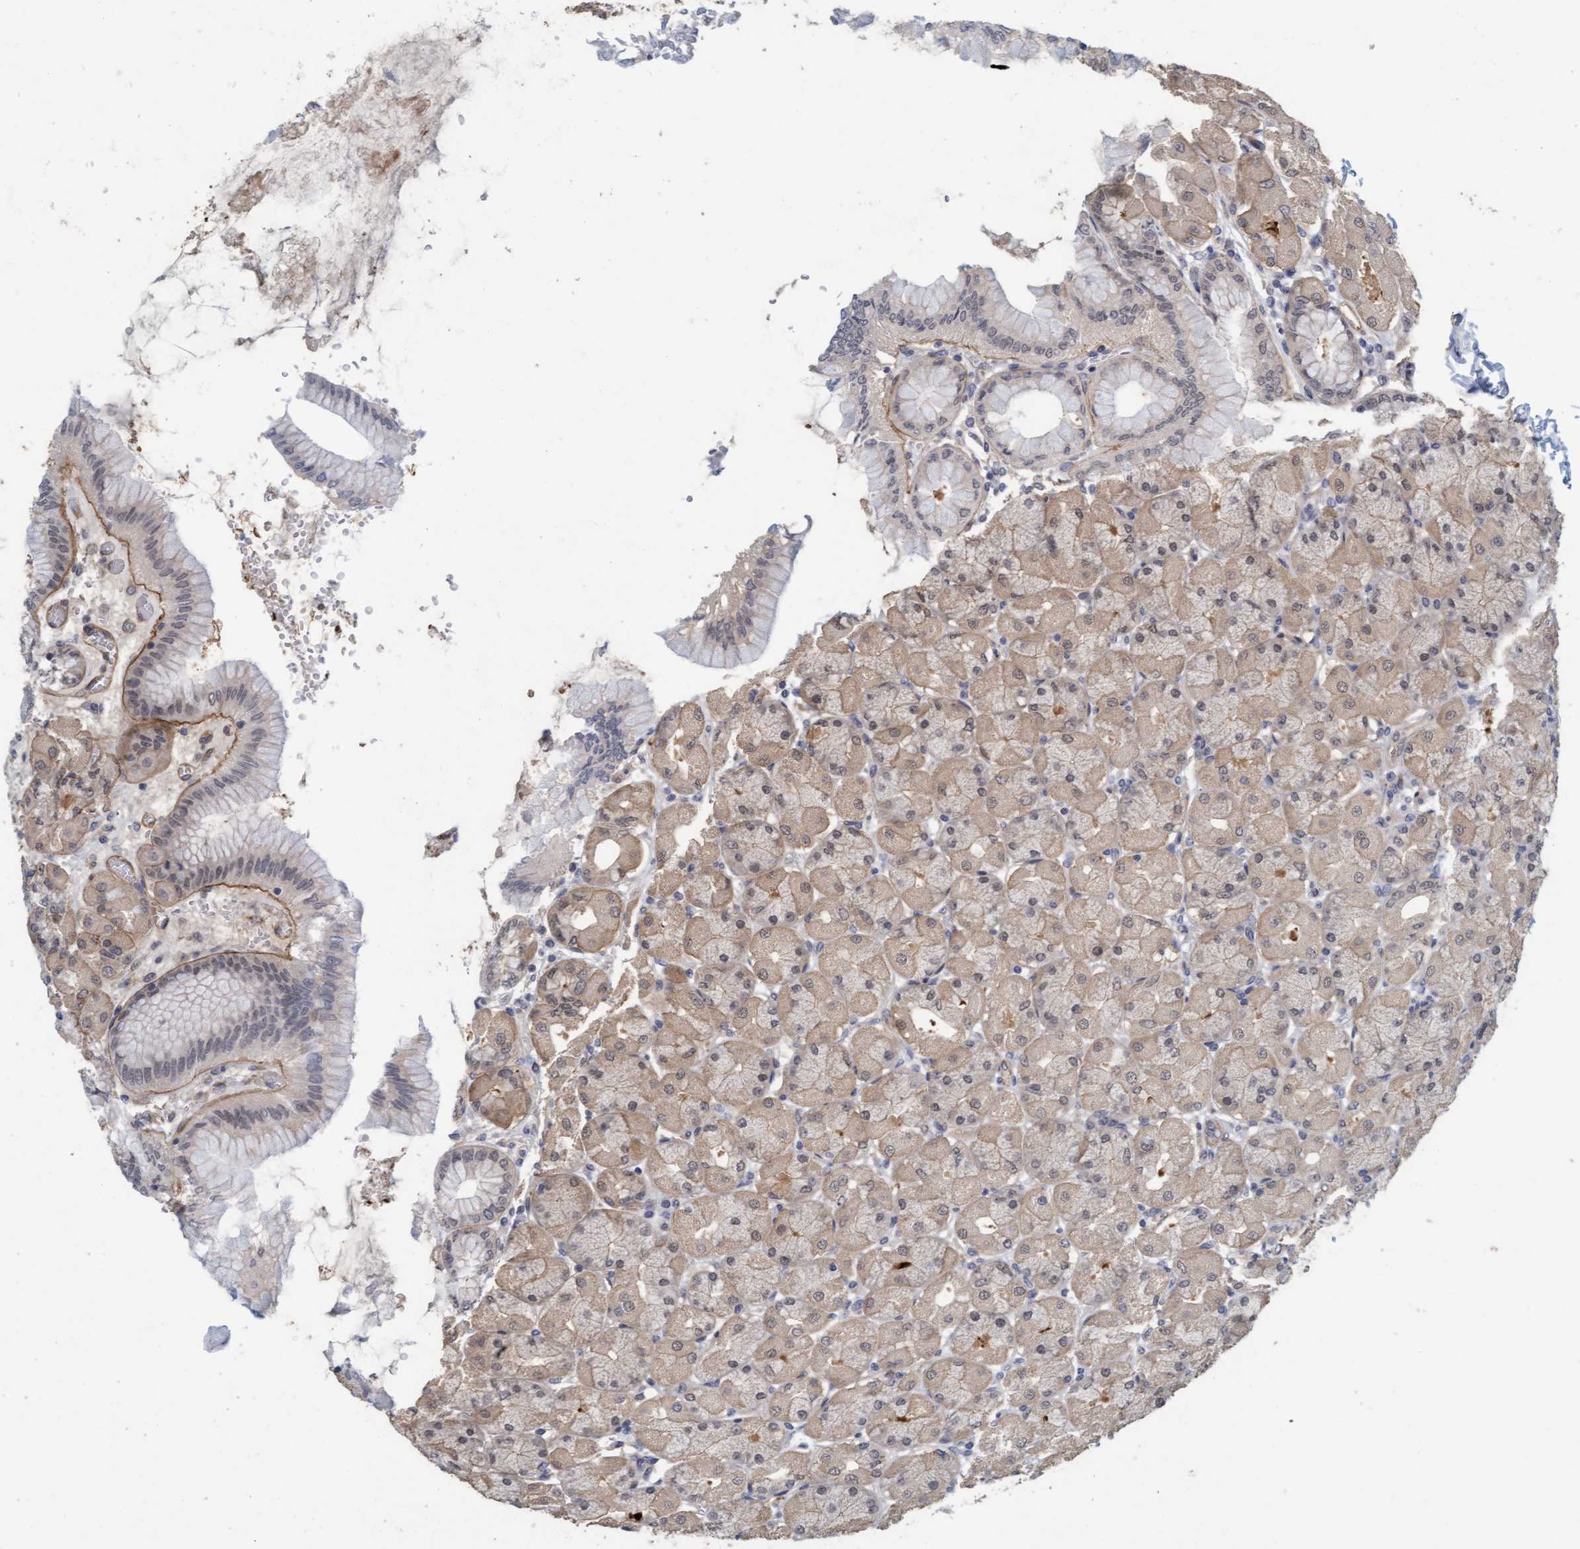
{"staining": {"intensity": "weak", "quantity": "25%-75%", "location": "cytoplasmic/membranous,nuclear"}, "tissue": "stomach", "cell_type": "Glandular cells", "image_type": "normal", "snomed": [{"axis": "morphology", "description": "Normal tissue, NOS"}, {"axis": "topography", "description": "Stomach, upper"}], "caption": "Brown immunohistochemical staining in benign stomach exhibits weak cytoplasmic/membranous,nuclear expression in about 25%-75% of glandular cells. Nuclei are stained in blue.", "gene": "TSTD2", "patient": {"sex": "female", "age": 56}}